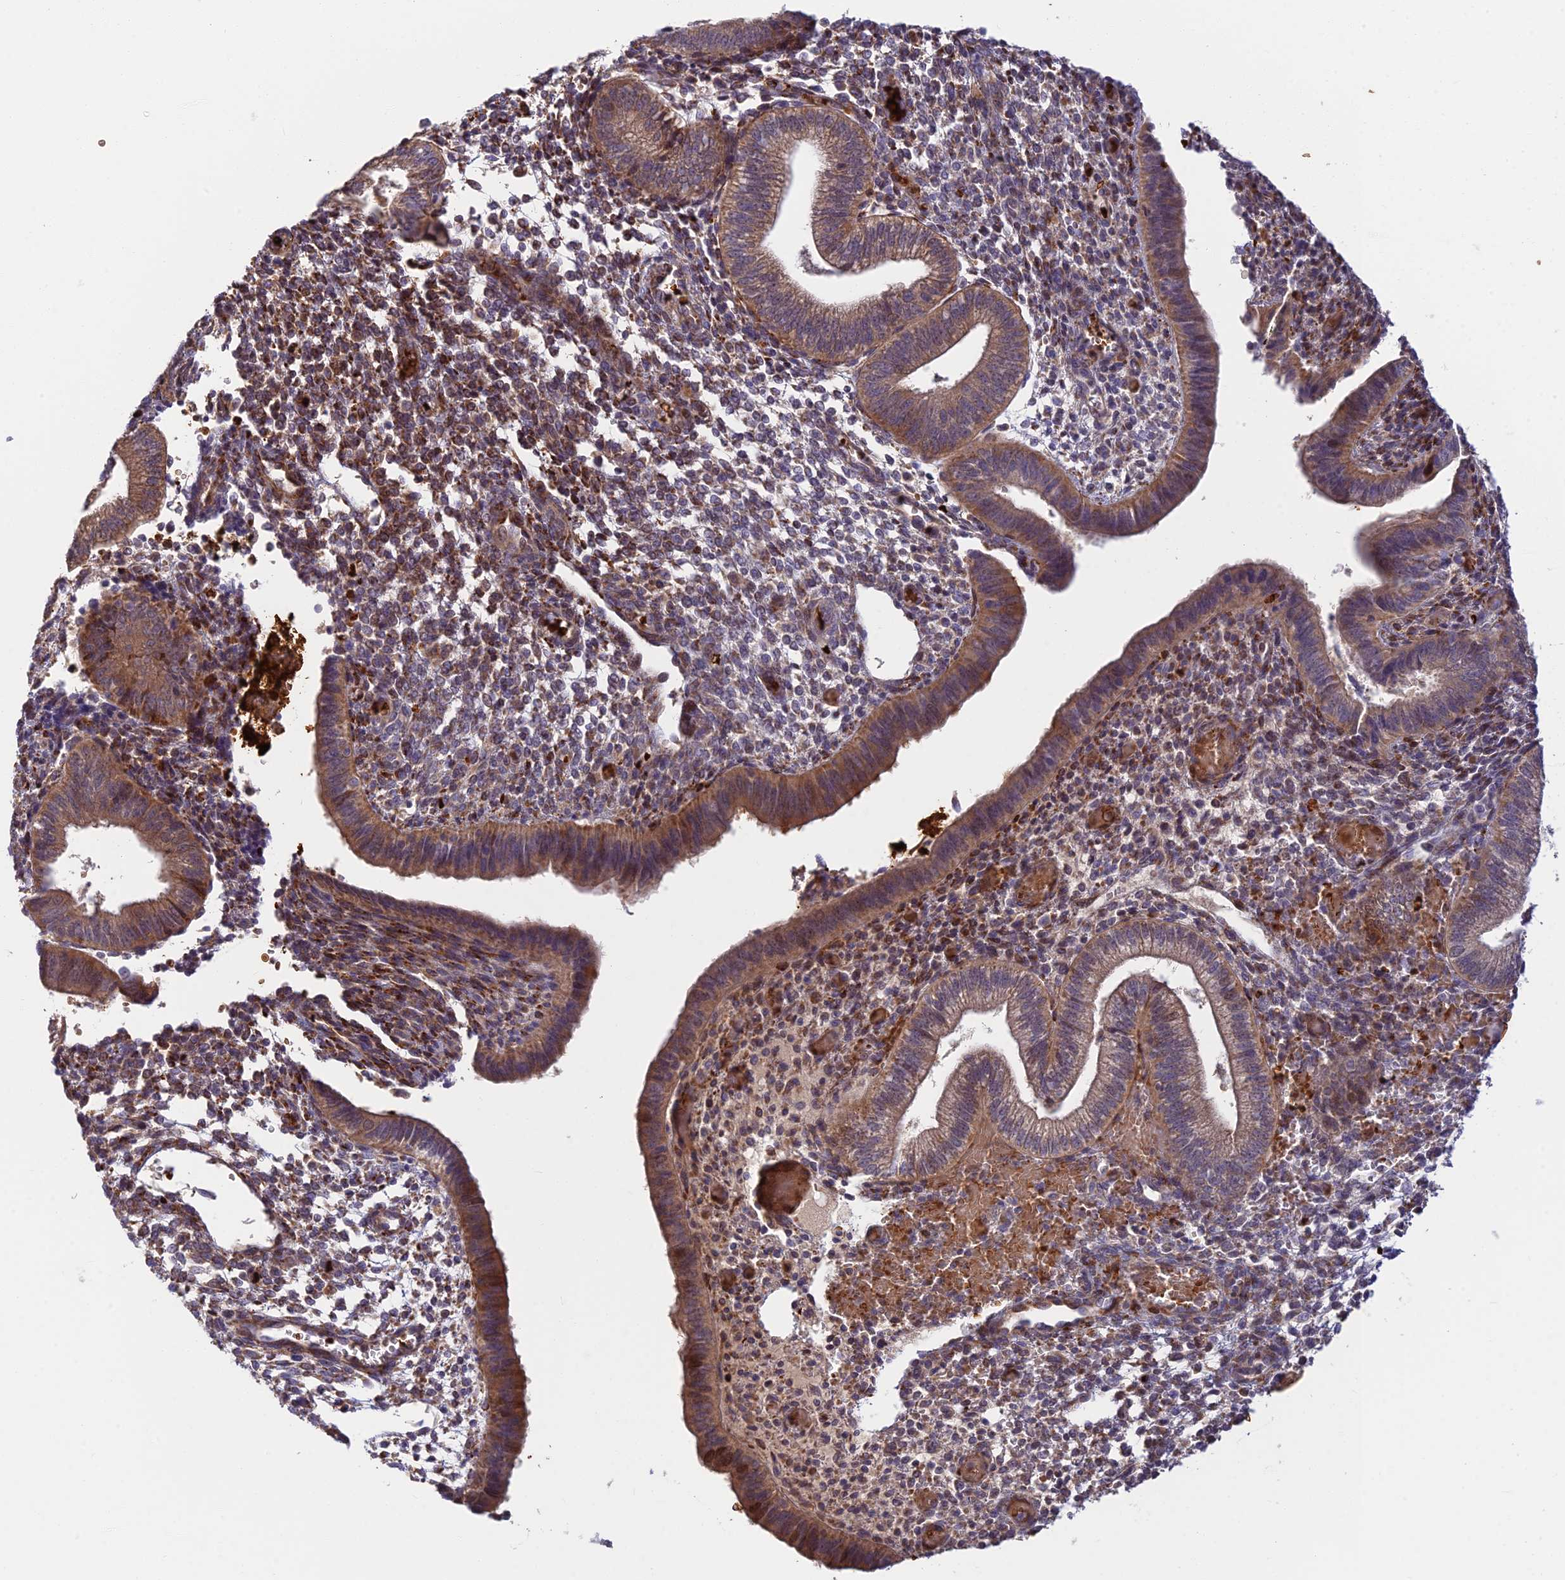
{"staining": {"intensity": "moderate", "quantity": "25%-75%", "location": "cytoplasmic/membranous"}, "tissue": "endometrium", "cell_type": "Cells in endometrial stroma", "image_type": "normal", "snomed": [{"axis": "morphology", "description": "Normal tissue, NOS"}, {"axis": "topography", "description": "Endometrium"}], "caption": "DAB (3,3'-diaminobenzidine) immunohistochemical staining of normal endometrium displays moderate cytoplasmic/membranous protein positivity in about 25%-75% of cells in endometrial stroma.", "gene": "UFSP2", "patient": {"sex": "female", "age": 34}}